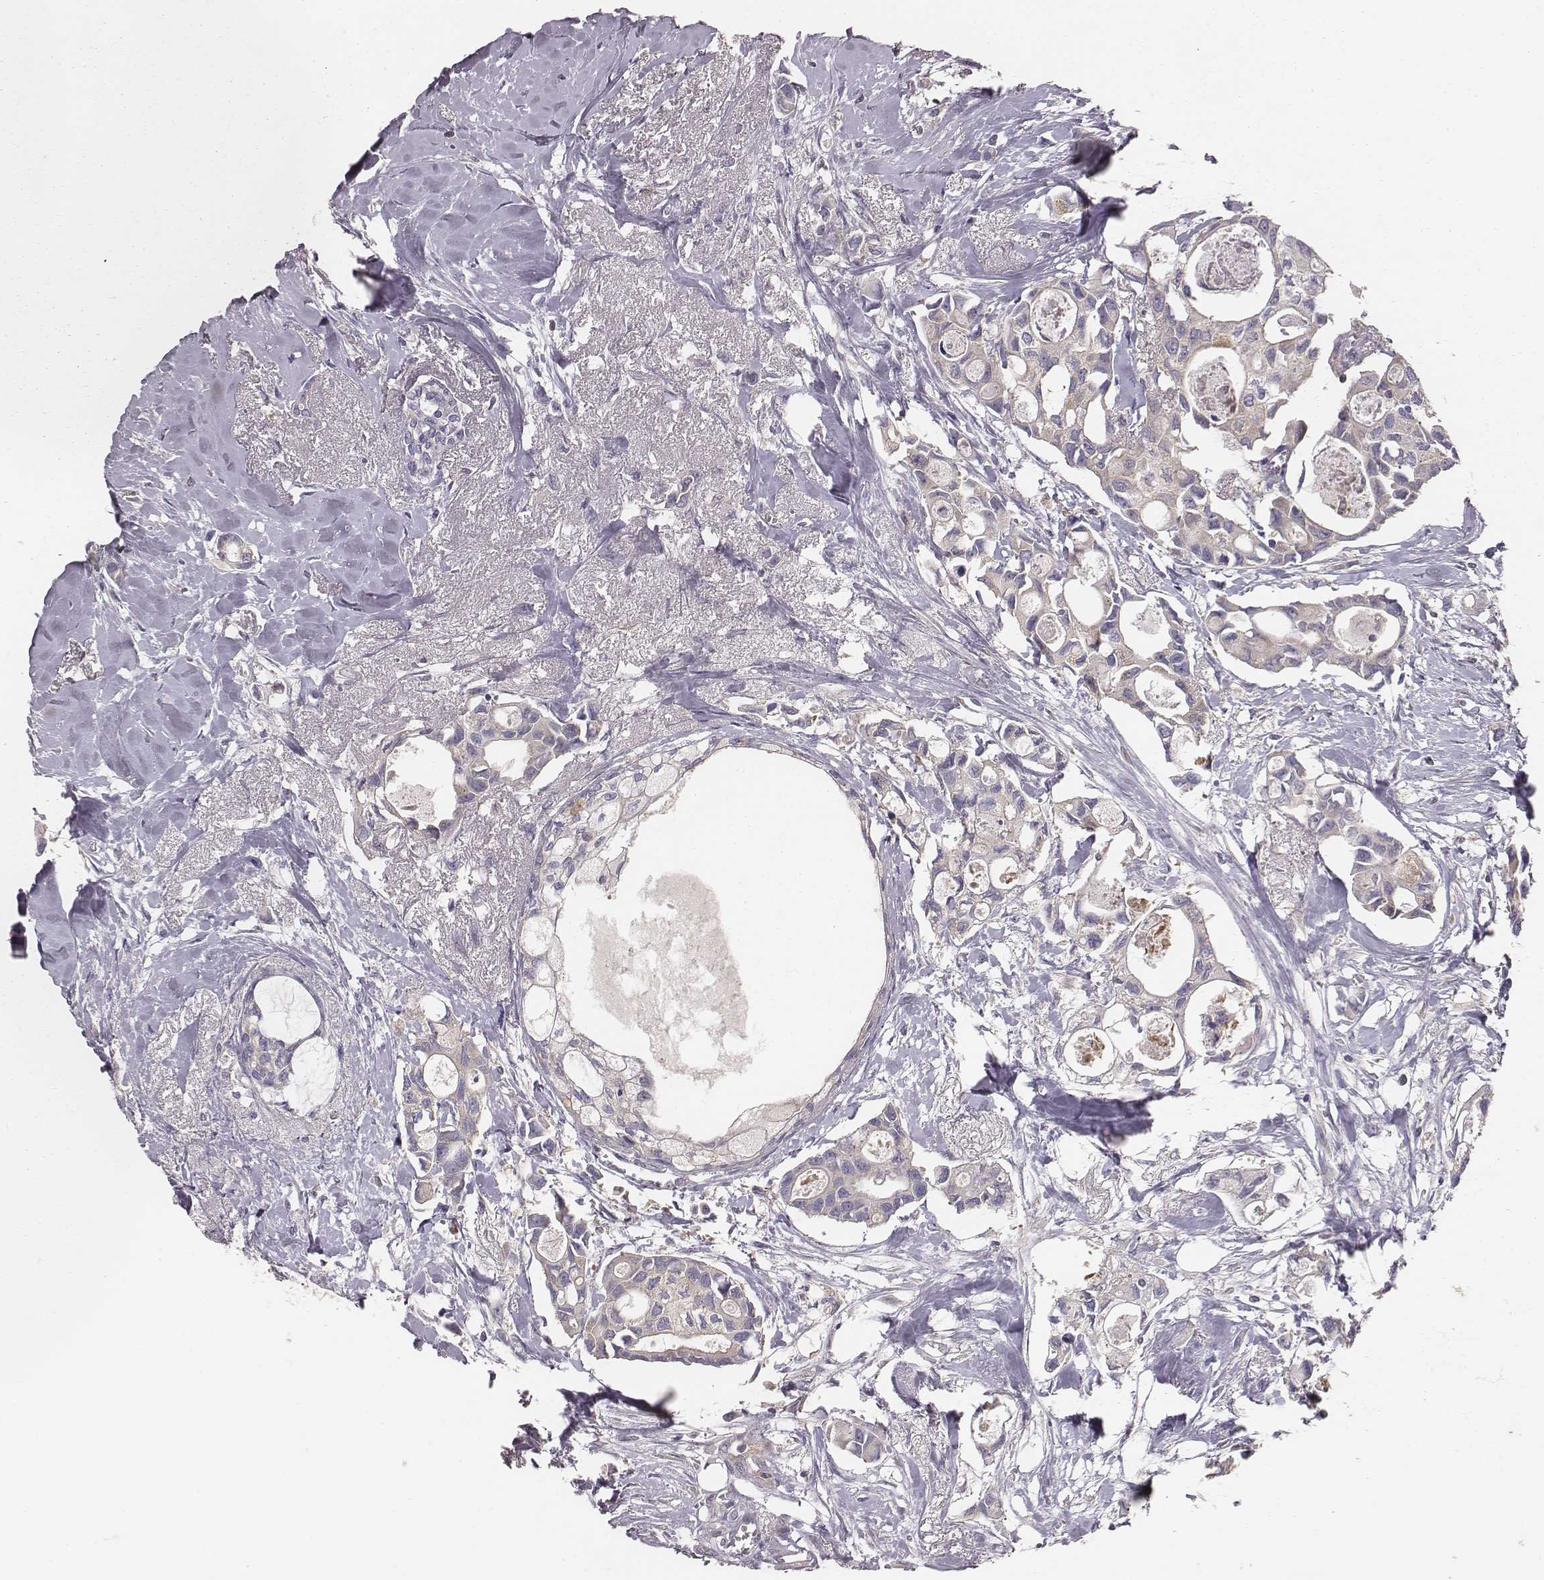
{"staining": {"intensity": "negative", "quantity": "none", "location": "none"}, "tissue": "breast cancer", "cell_type": "Tumor cells", "image_type": "cancer", "snomed": [{"axis": "morphology", "description": "Duct carcinoma"}, {"axis": "topography", "description": "Breast"}], "caption": "DAB immunohistochemical staining of human breast cancer (infiltrating ductal carcinoma) displays no significant expression in tumor cells.", "gene": "CAD", "patient": {"sex": "female", "age": 83}}